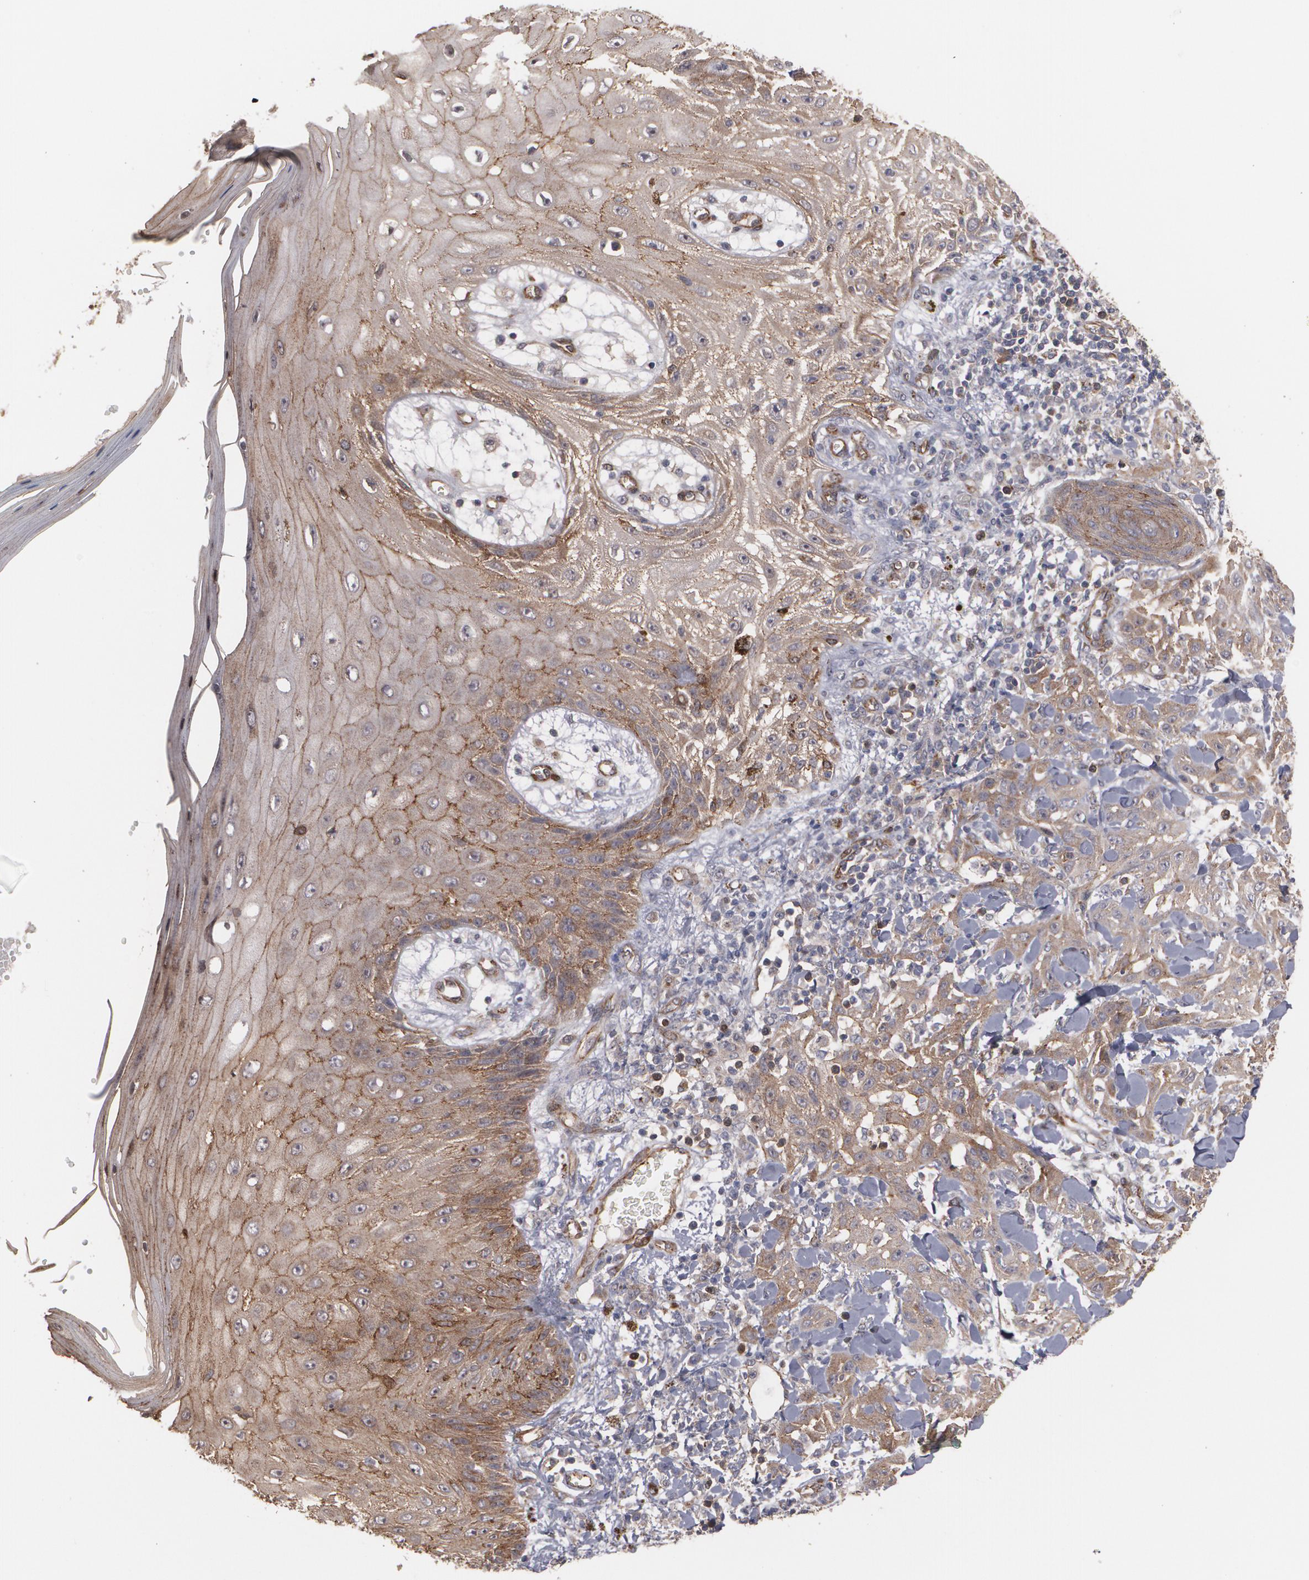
{"staining": {"intensity": "weak", "quantity": "25%-75%", "location": "cytoplasmic/membranous"}, "tissue": "skin cancer", "cell_type": "Tumor cells", "image_type": "cancer", "snomed": [{"axis": "morphology", "description": "Squamous cell carcinoma, NOS"}, {"axis": "topography", "description": "Skin"}], "caption": "IHC of skin squamous cell carcinoma demonstrates low levels of weak cytoplasmic/membranous expression in about 25%-75% of tumor cells. The protein is shown in brown color, while the nuclei are stained blue.", "gene": "TJP1", "patient": {"sex": "male", "age": 24}}